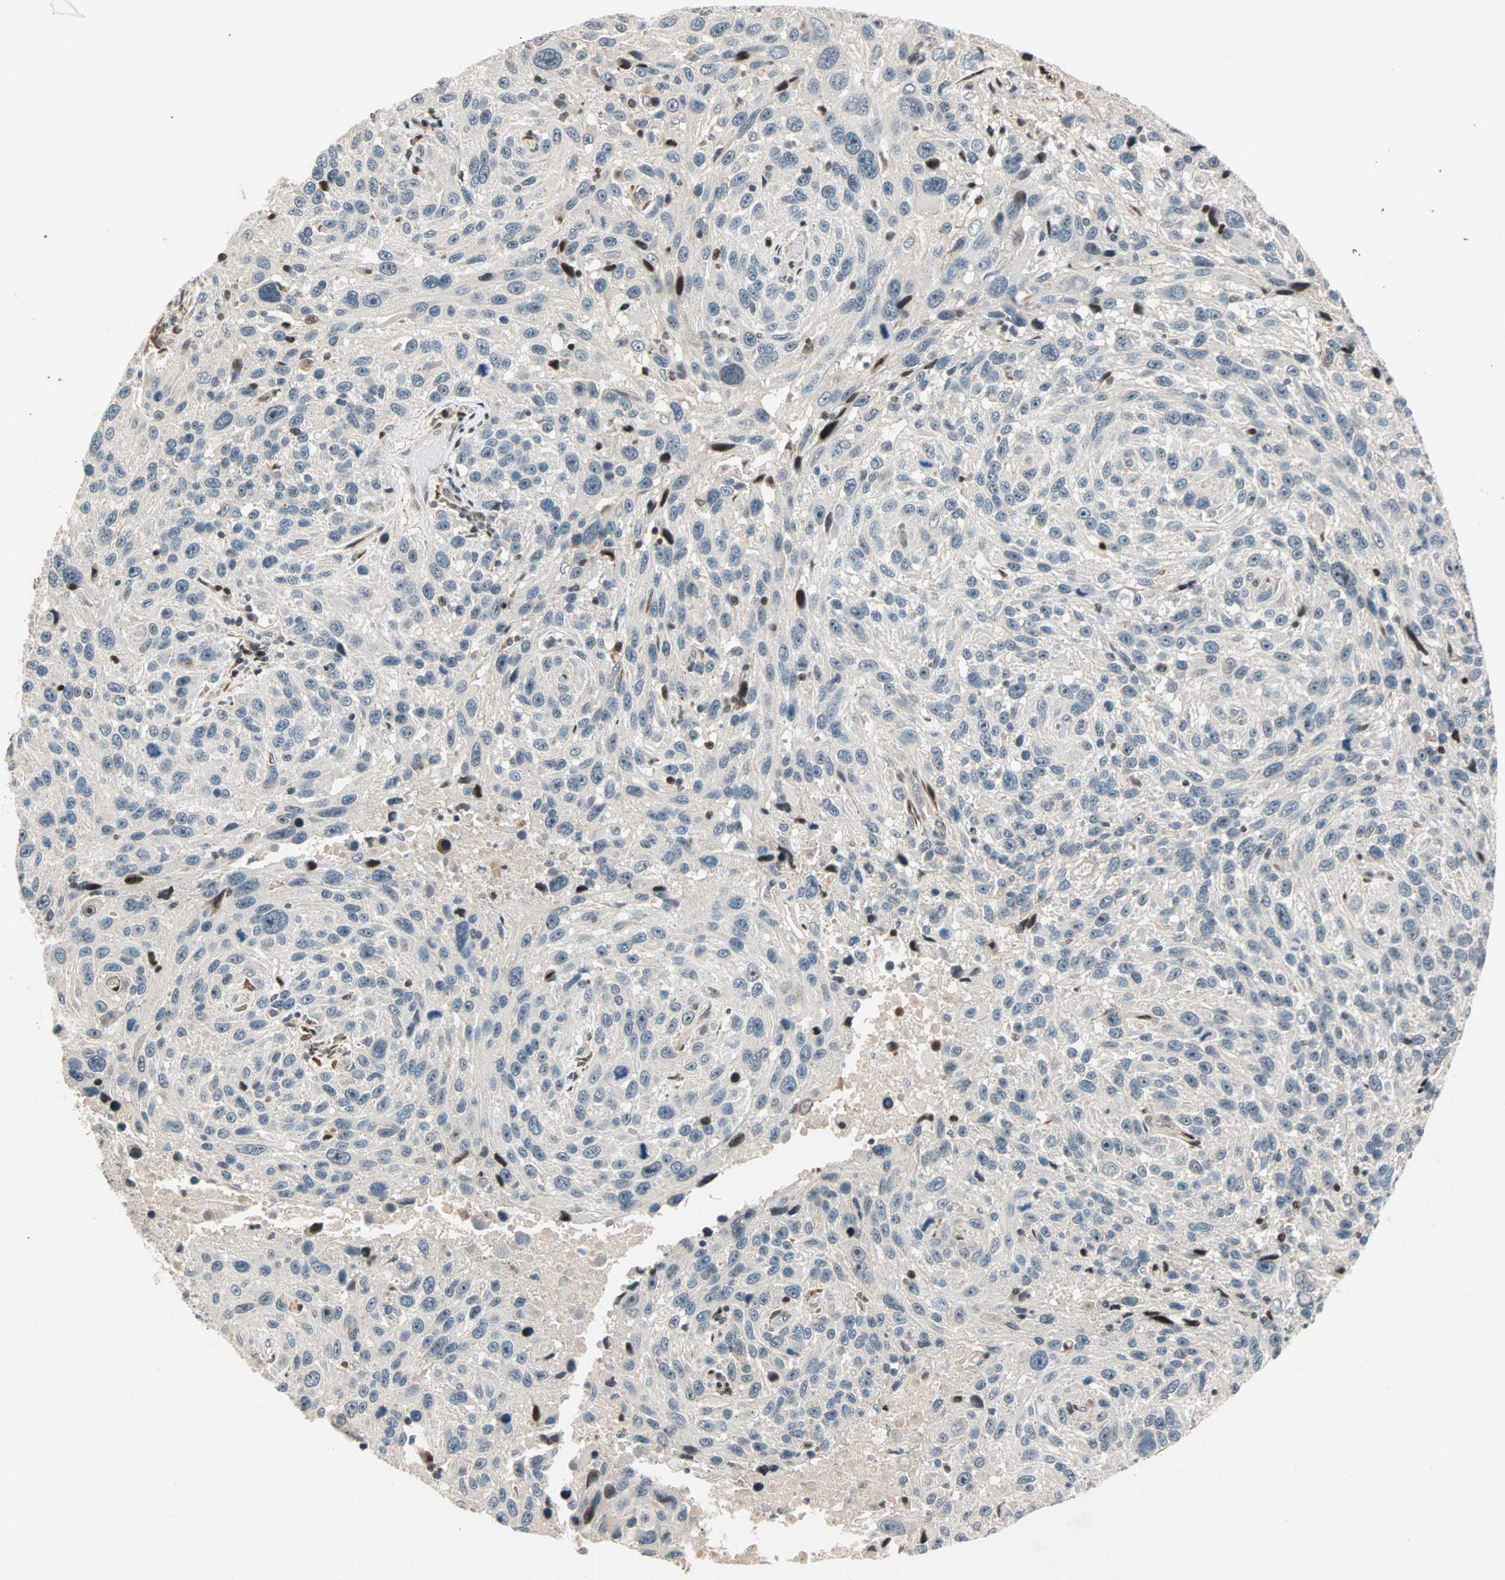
{"staining": {"intensity": "negative", "quantity": "none", "location": "none"}, "tissue": "melanoma", "cell_type": "Tumor cells", "image_type": "cancer", "snomed": [{"axis": "morphology", "description": "Malignant melanoma, NOS"}, {"axis": "topography", "description": "Skin"}], "caption": "Histopathology image shows no significant protein positivity in tumor cells of melanoma. The staining was performed using DAB (3,3'-diaminobenzidine) to visualize the protein expression in brown, while the nuclei were stained in blue with hematoxylin (Magnification: 20x).", "gene": "HECW1", "patient": {"sex": "male", "age": 53}}